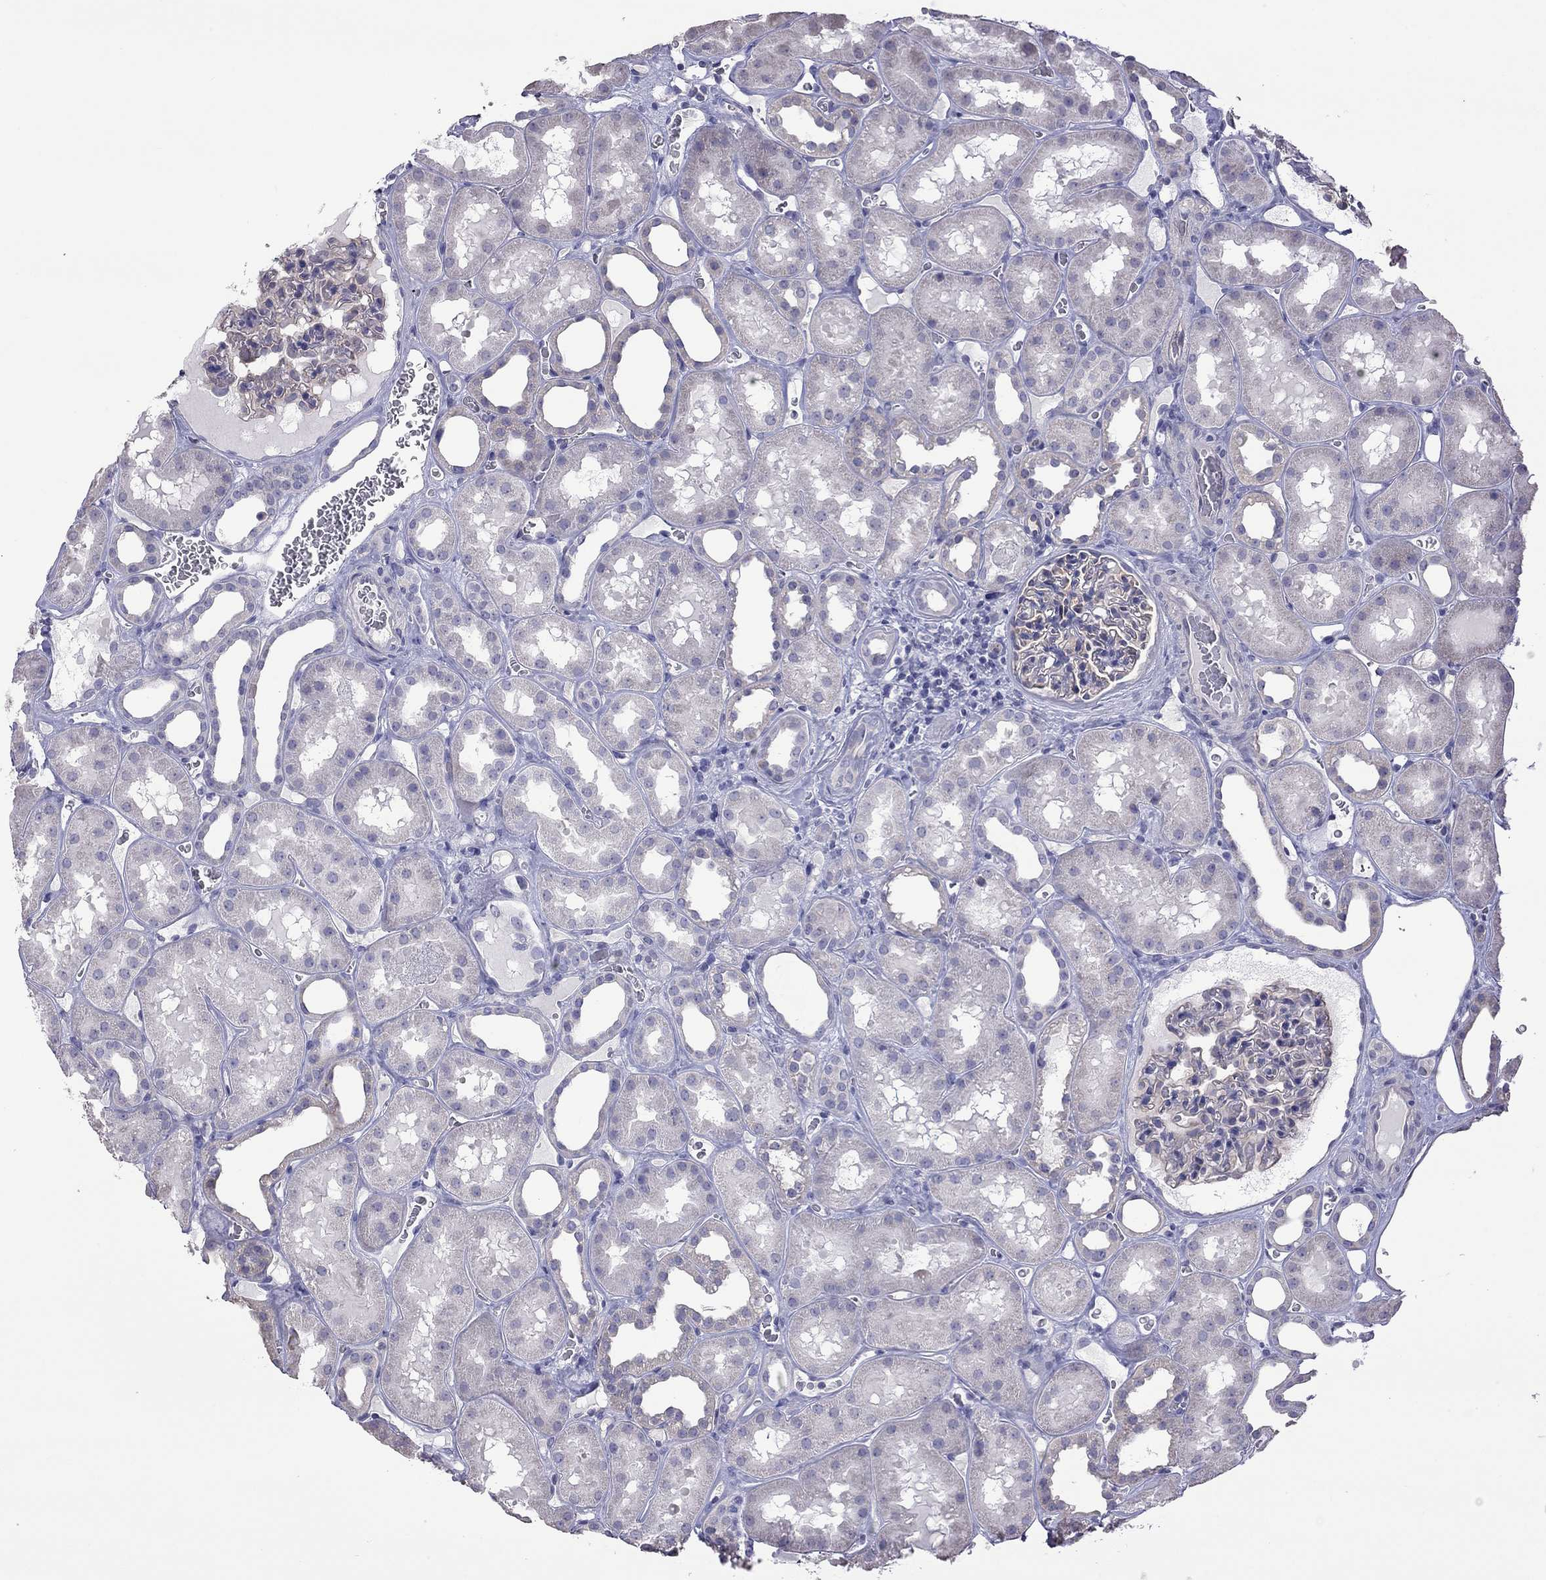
{"staining": {"intensity": "moderate", "quantity": "<25%", "location": "cytoplasmic/membranous"}, "tissue": "kidney", "cell_type": "Cells in glomeruli", "image_type": "normal", "snomed": [{"axis": "morphology", "description": "Normal tissue, NOS"}, {"axis": "topography", "description": "Kidney"}], "caption": "Protein staining demonstrates moderate cytoplasmic/membranous staining in approximately <25% of cells in glomeruli in benign kidney. (Stains: DAB in brown, nuclei in blue, Microscopy: brightfield microscopy at high magnification).", "gene": "FEZ1", "patient": {"sex": "female", "age": 41}}